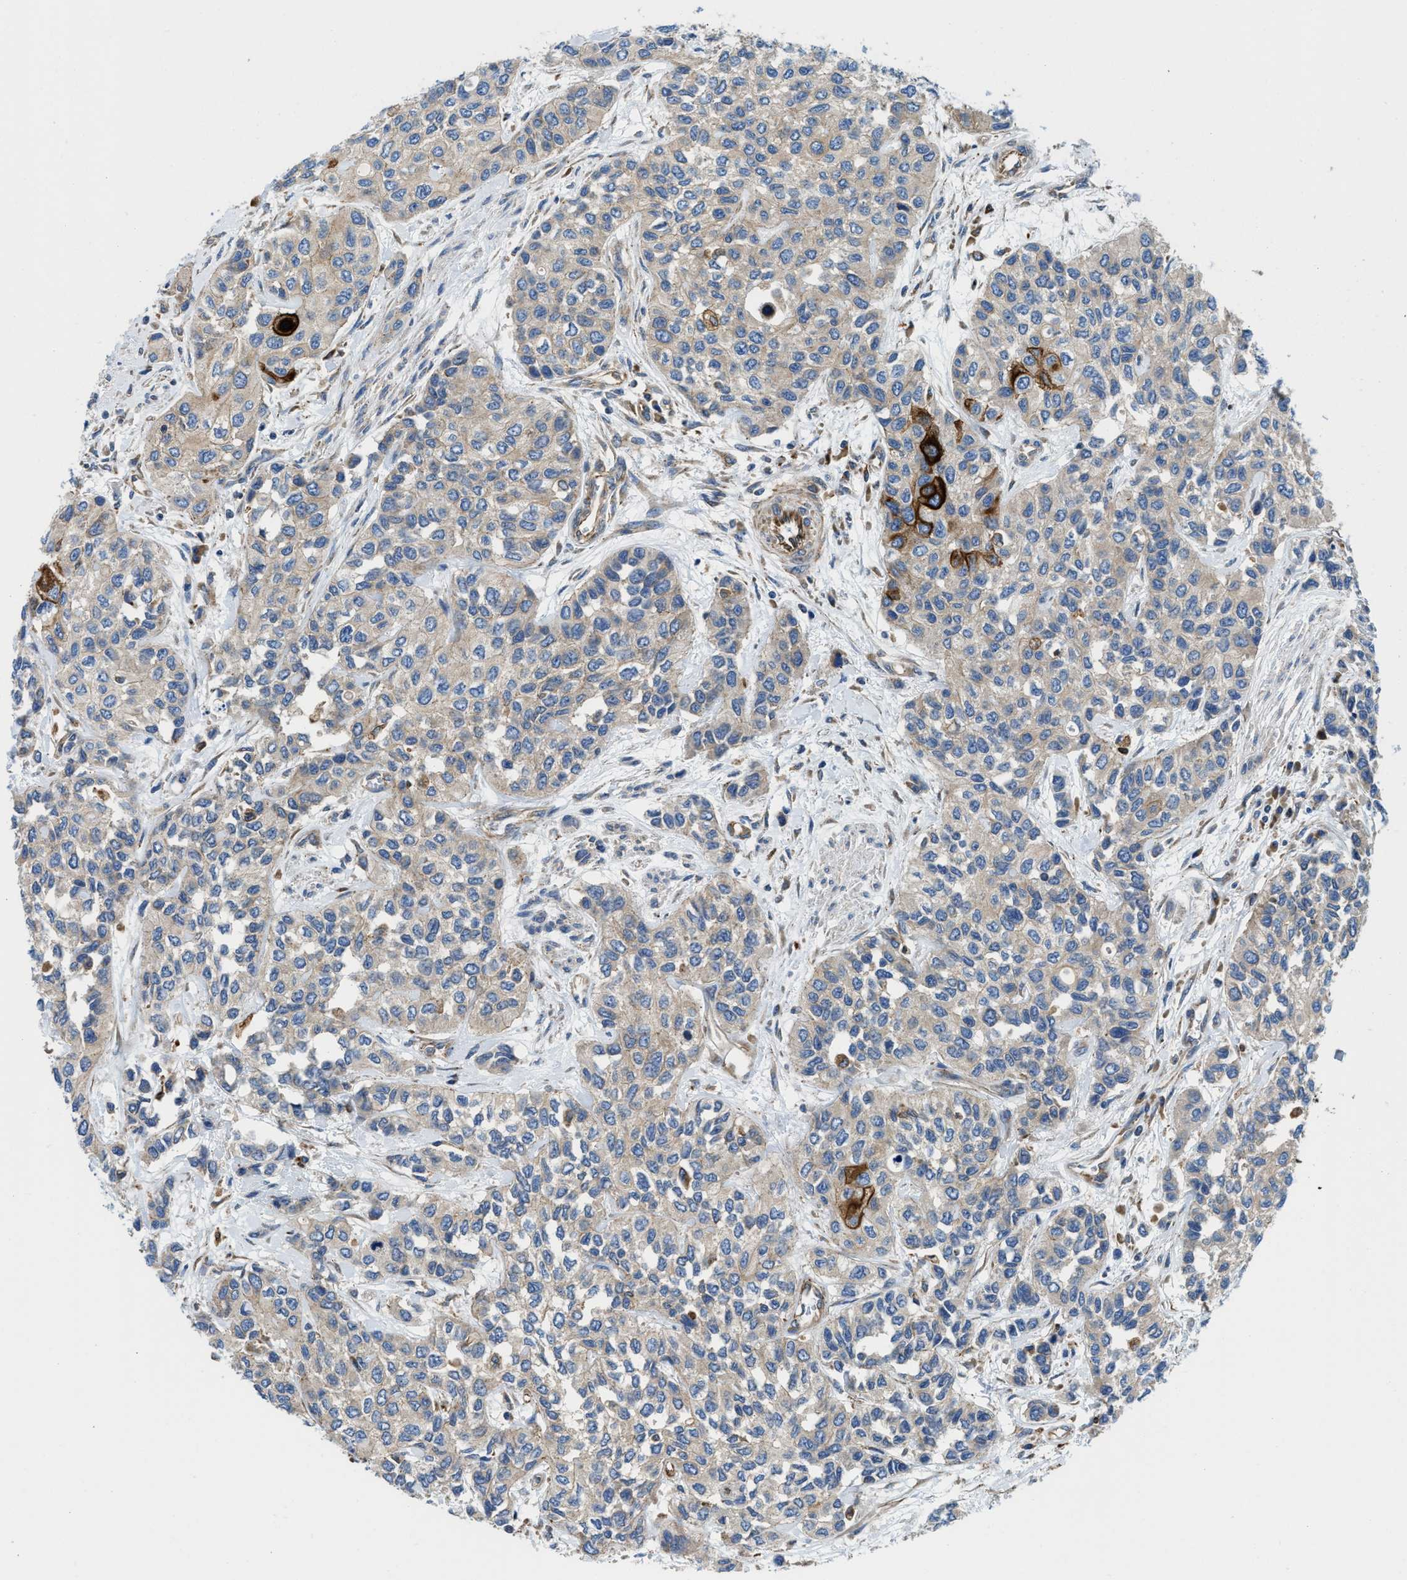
{"staining": {"intensity": "weak", "quantity": "25%-75%", "location": "cytoplasmic/membranous"}, "tissue": "urothelial cancer", "cell_type": "Tumor cells", "image_type": "cancer", "snomed": [{"axis": "morphology", "description": "Urothelial carcinoma, High grade"}, {"axis": "topography", "description": "Urinary bladder"}], "caption": "Urothelial cancer stained with a brown dye displays weak cytoplasmic/membranous positive positivity in approximately 25%-75% of tumor cells.", "gene": "HSD17B12", "patient": {"sex": "female", "age": 56}}